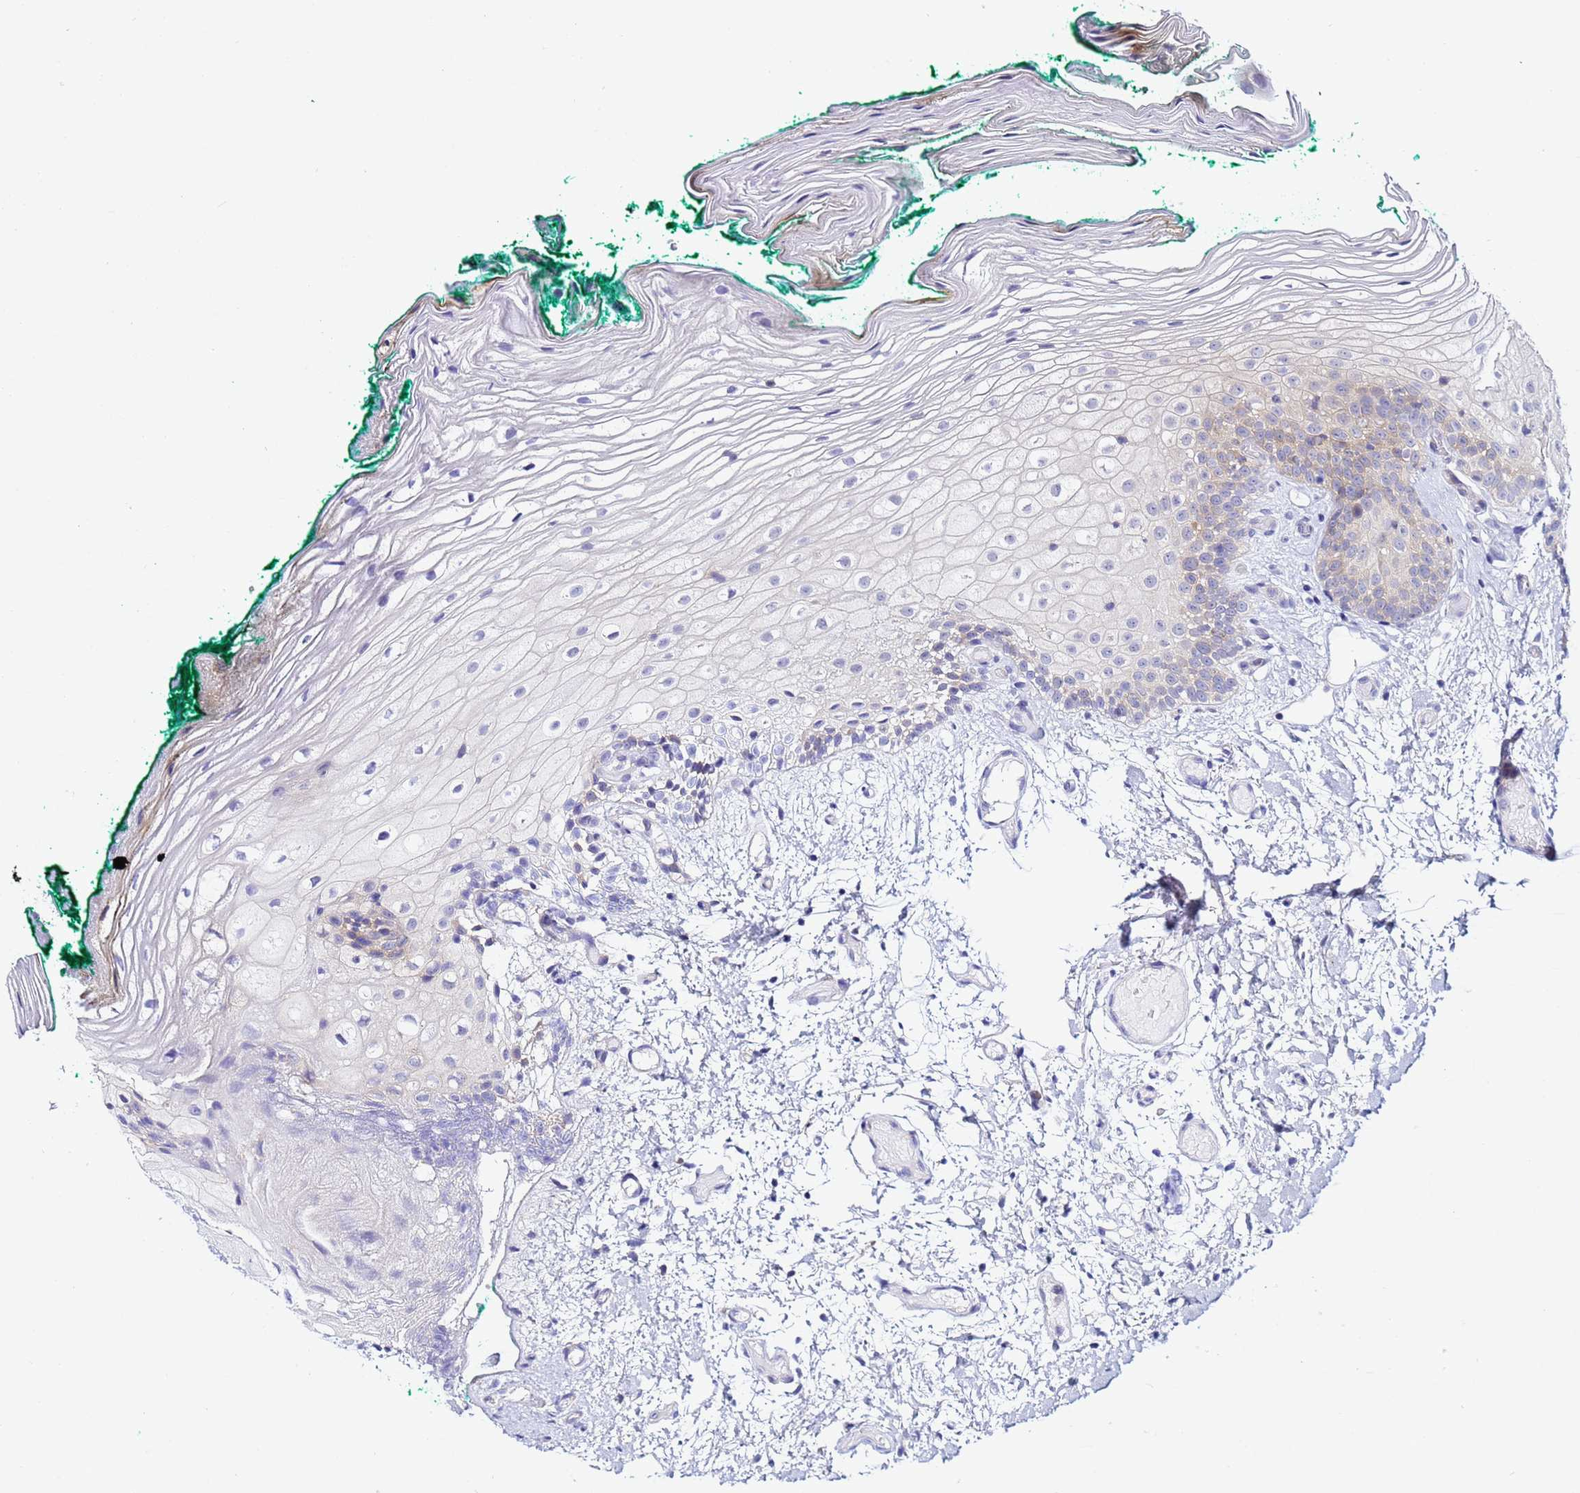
{"staining": {"intensity": "negative", "quantity": "none", "location": "none"}, "tissue": "oral mucosa", "cell_type": "Squamous epithelial cells", "image_type": "normal", "snomed": [{"axis": "morphology", "description": "Normal tissue, NOS"}, {"axis": "morphology", "description": "Relapse melanoma"}, {"axis": "topography", "description": "Oral tissue"}], "caption": "An immunohistochemistry (IHC) histopathology image of unremarkable oral mucosa is shown. There is no staining in squamous epithelial cells of oral mucosa.", "gene": "LENG1", "patient": {"sex": "female", "age": 83}}